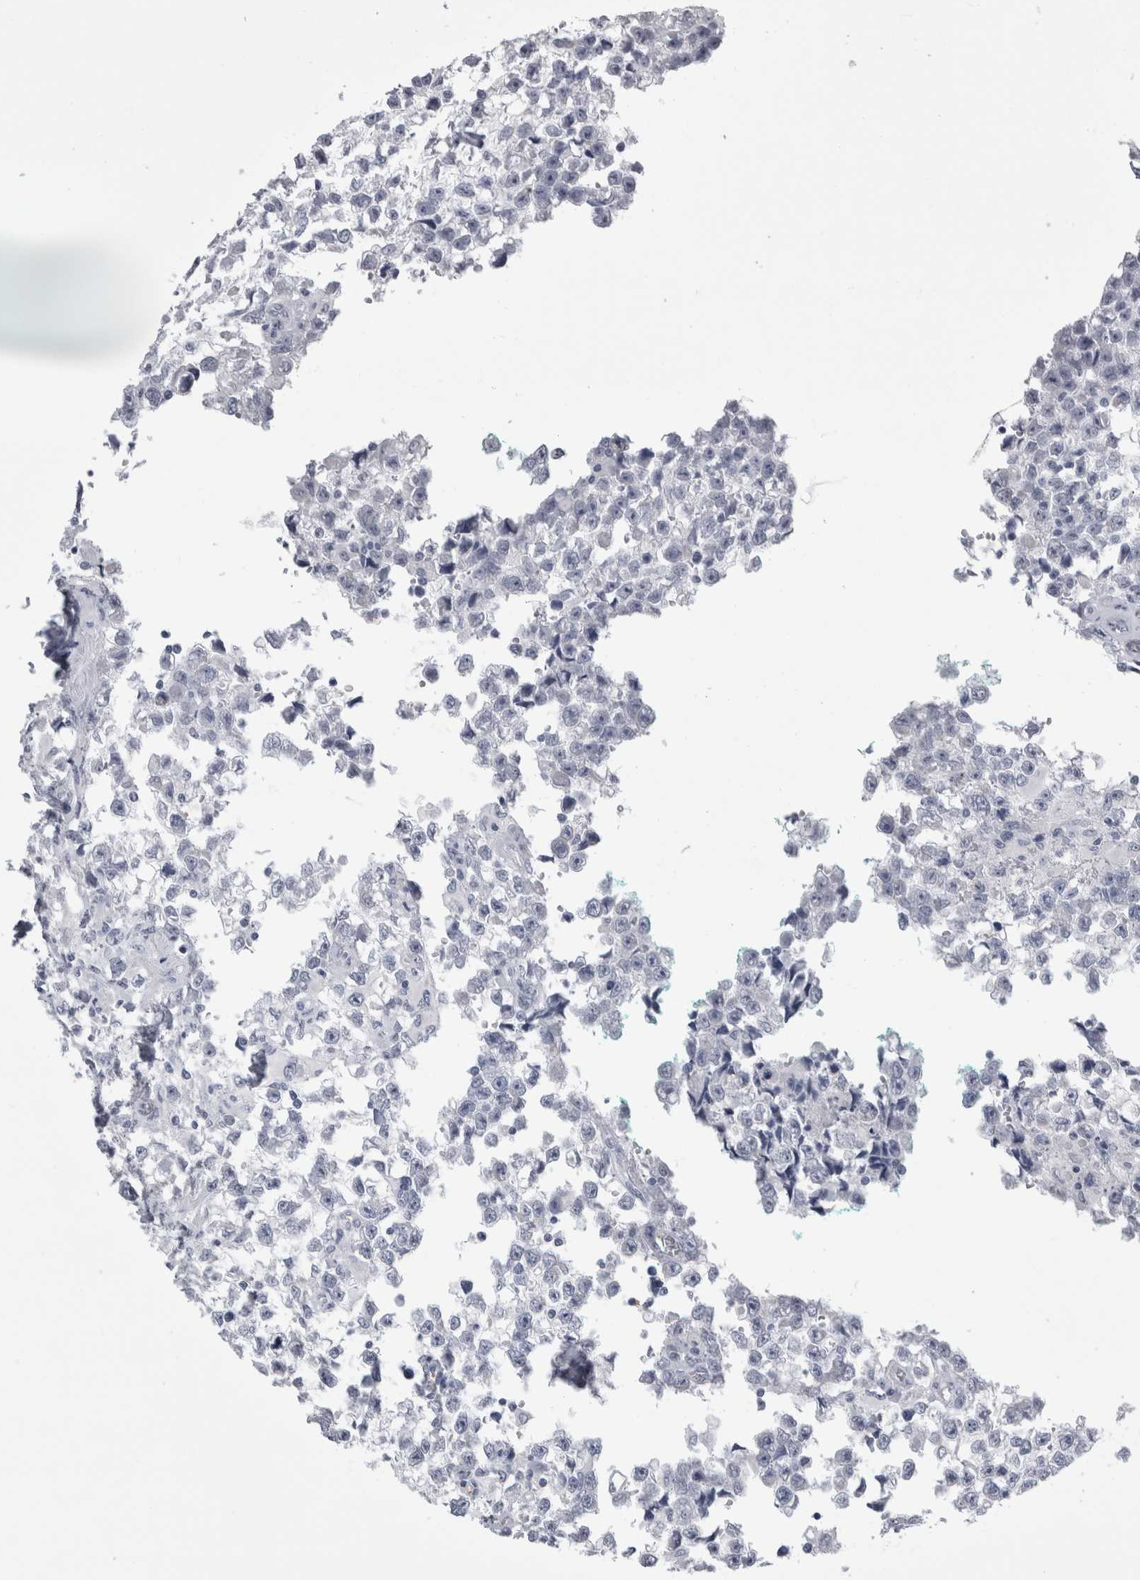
{"staining": {"intensity": "negative", "quantity": "none", "location": "none"}, "tissue": "testis cancer", "cell_type": "Tumor cells", "image_type": "cancer", "snomed": [{"axis": "morphology", "description": "Seminoma, NOS"}, {"axis": "morphology", "description": "Carcinoma, Embryonal, NOS"}, {"axis": "topography", "description": "Testis"}], "caption": "Tumor cells are negative for brown protein staining in testis cancer (embryonal carcinoma).", "gene": "ALDH8A1", "patient": {"sex": "male", "age": 51}}